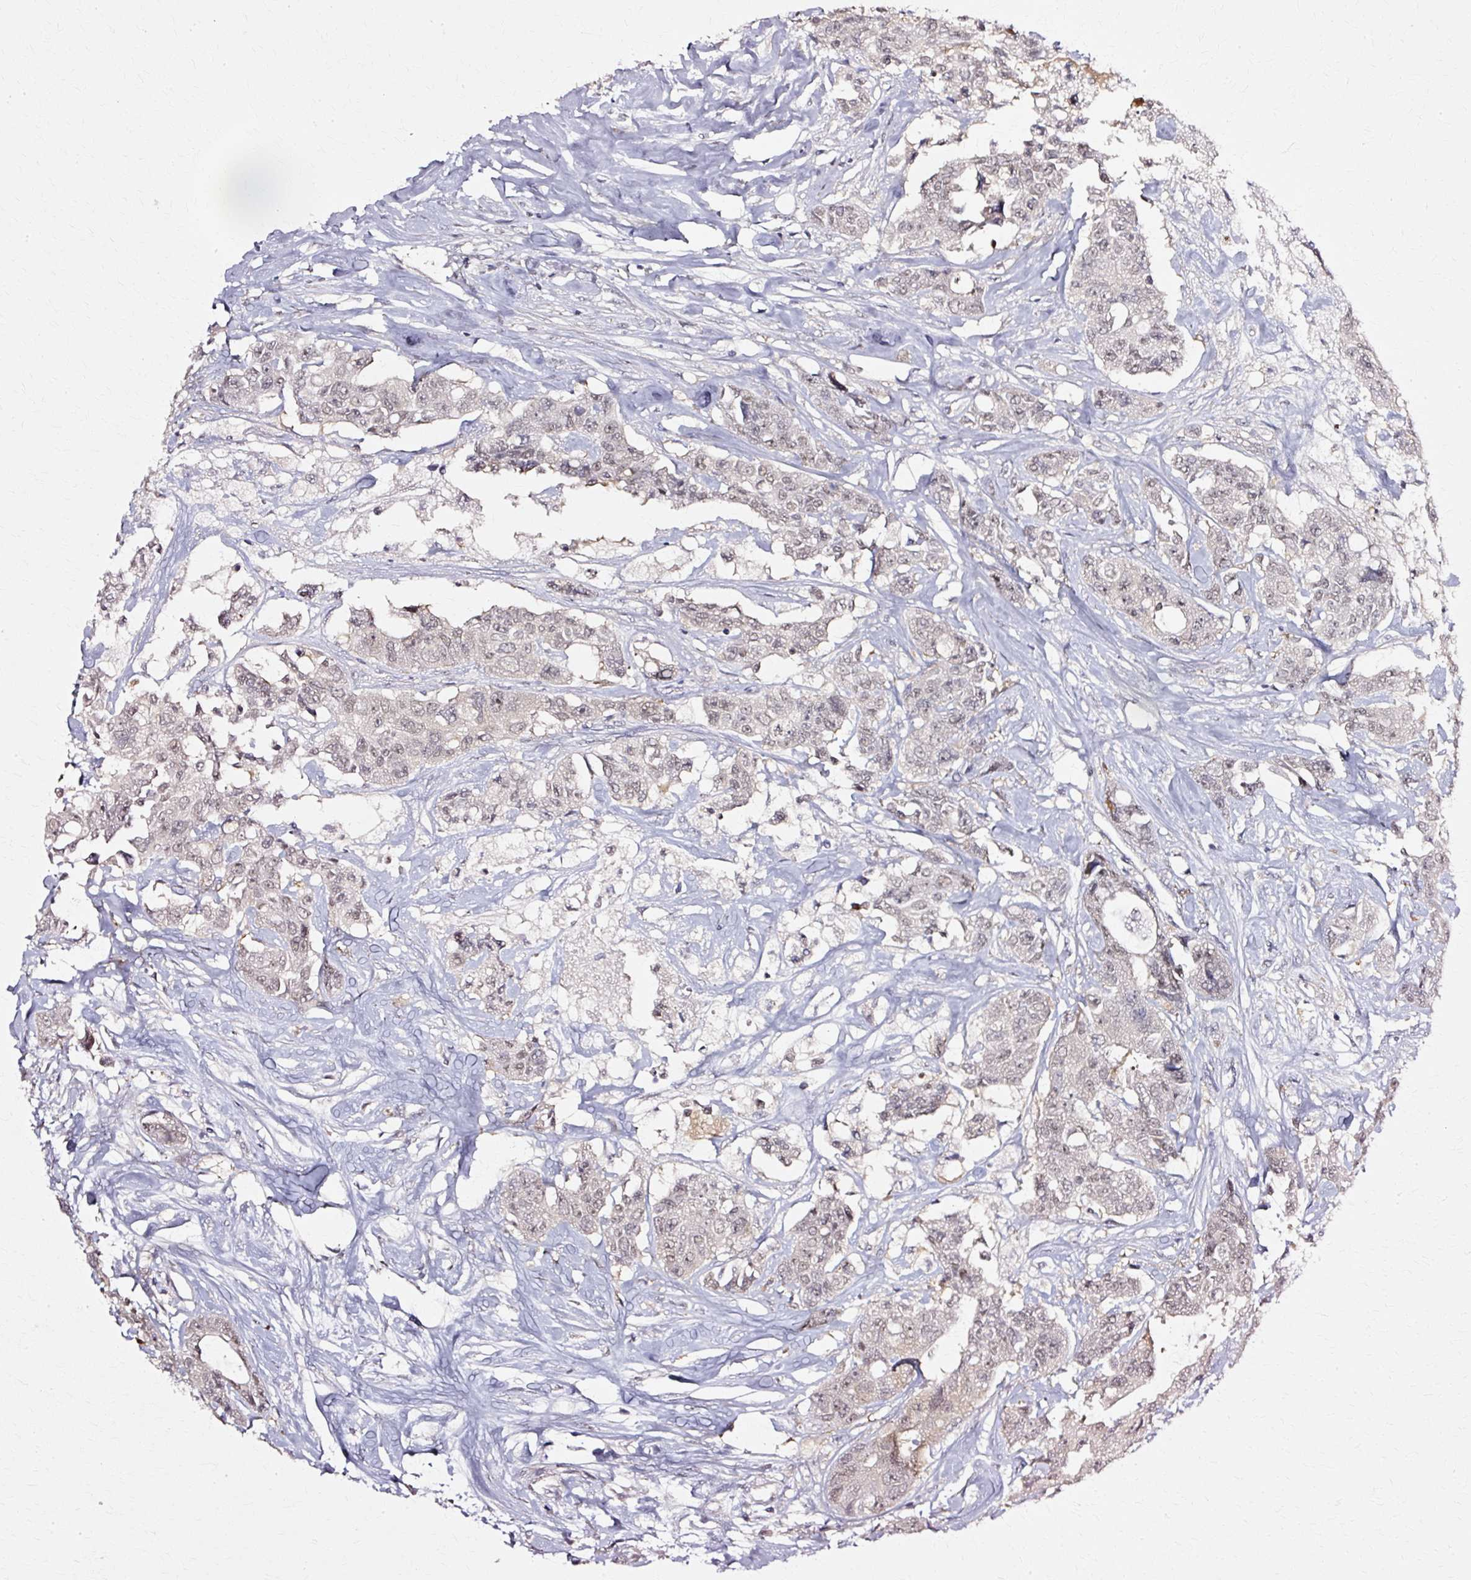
{"staining": {"intensity": "negative", "quantity": "none", "location": "none"}, "tissue": "colorectal cancer", "cell_type": "Tumor cells", "image_type": "cancer", "snomed": [{"axis": "morphology", "description": "Adenocarcinoma, NOS"}, {"axis": "topography", "description": "Rectum"}], "caption": "DAB (3,3'-diaminobenzidine) immunohistochemical staining of adenocarcinoma (colorectal) shows no significant expression in tumor cells.", "gene": "RGPD5", "patient": {"sex": "male", "age": 87}}